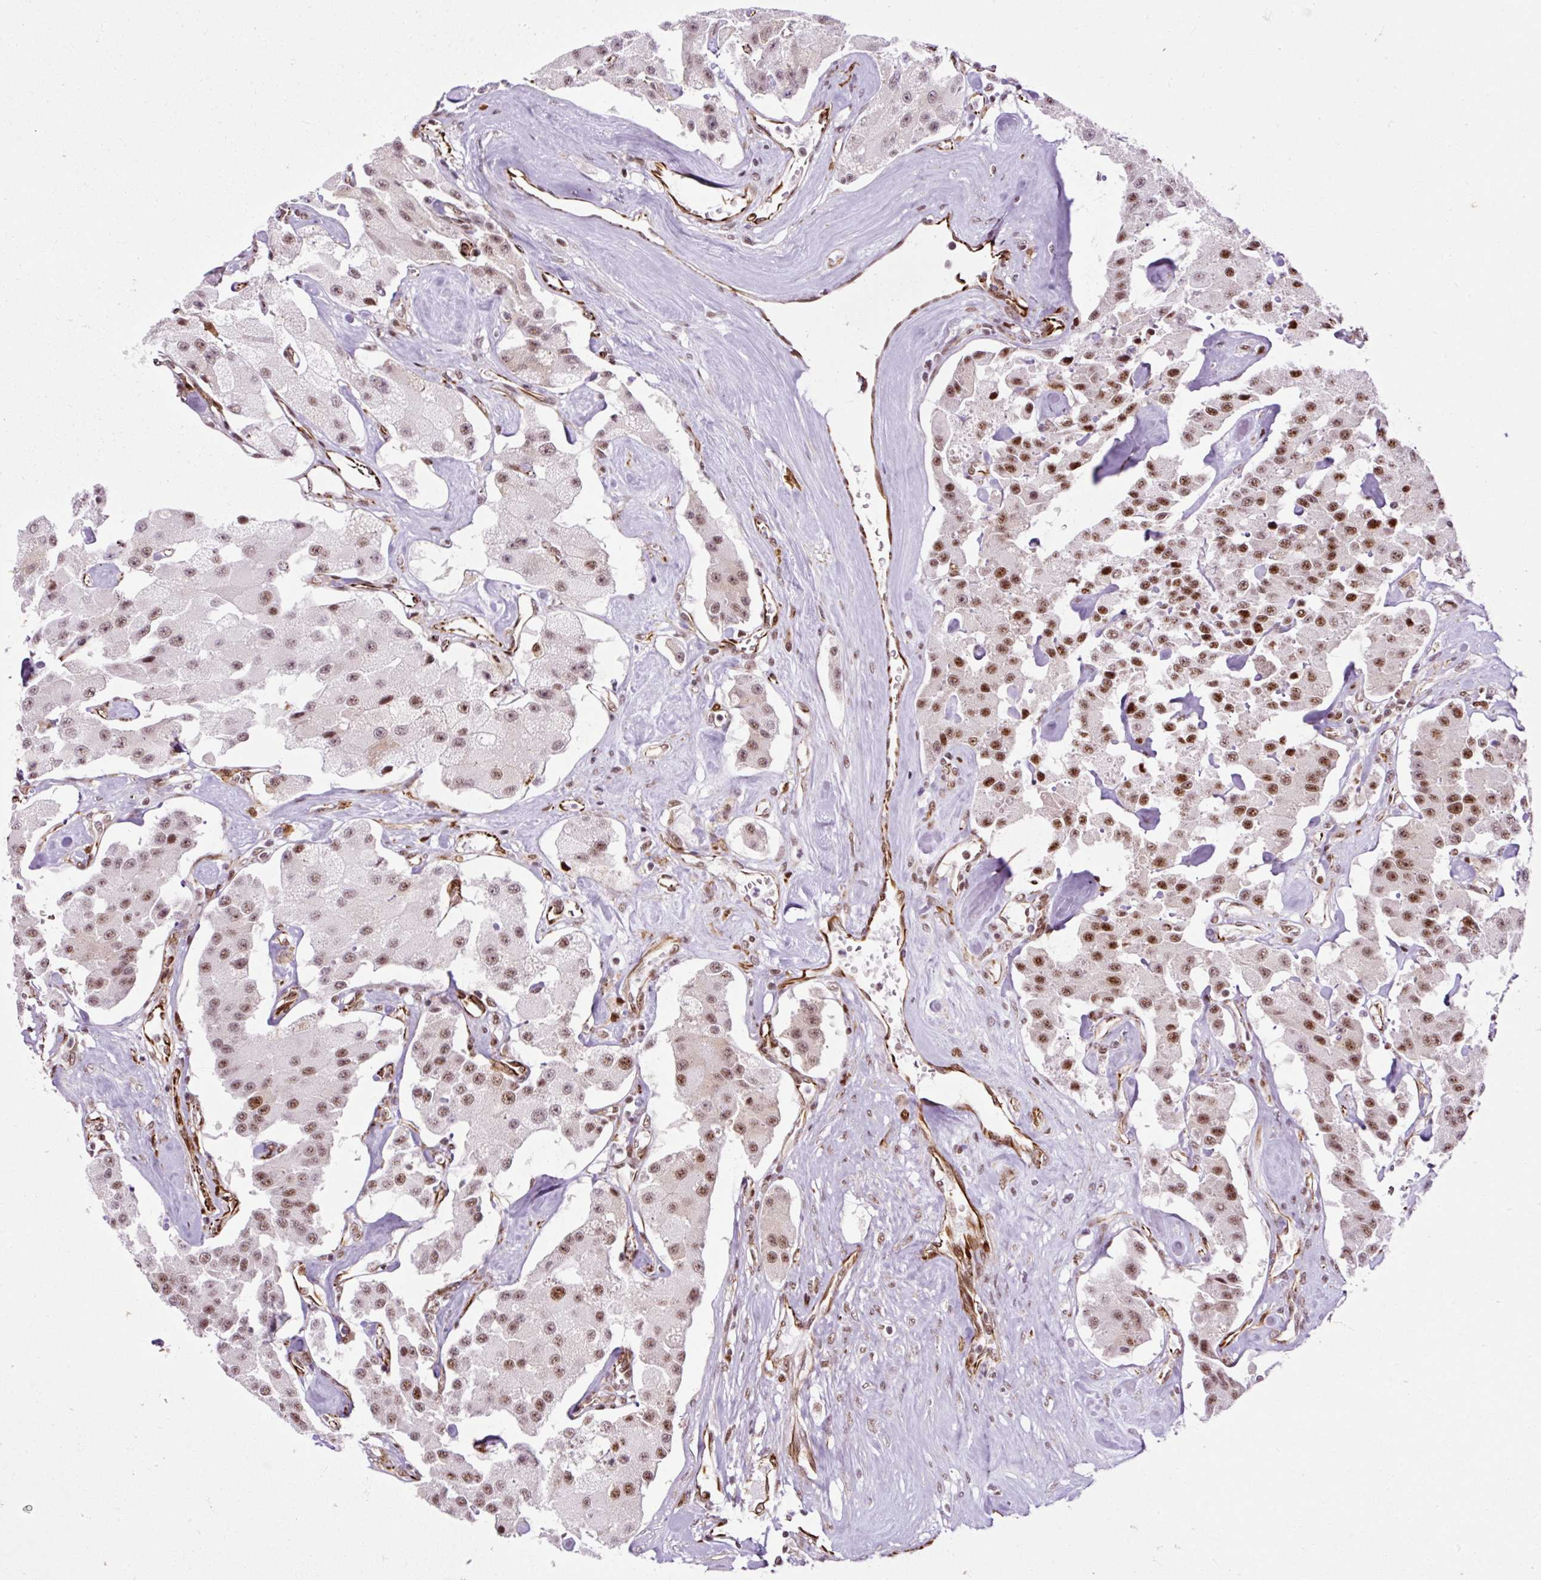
{"staining": {"intensity": "moderate", "quantity": ">75%", "location": "nuclear"}, "tissue": "carcinoid", "cell_type": "Tumor cells", "image_type": "cancer", "snomed": [{"axis": "morphology", "description": "Carcinoid, malignant, NOS"}, {"axis": "topography", "description": "Pancreas"}], "caption": "This histopathology image demonstrates carcinoid stained with immunohistochemistry (IHC) to label a protein in brown. The nuclear of tumor cells show moderate positivity for the protein. Nuclei are counter-stained blue.", "gene": "LUC7L2", "patient": {"sex": "male", "age": 41}}